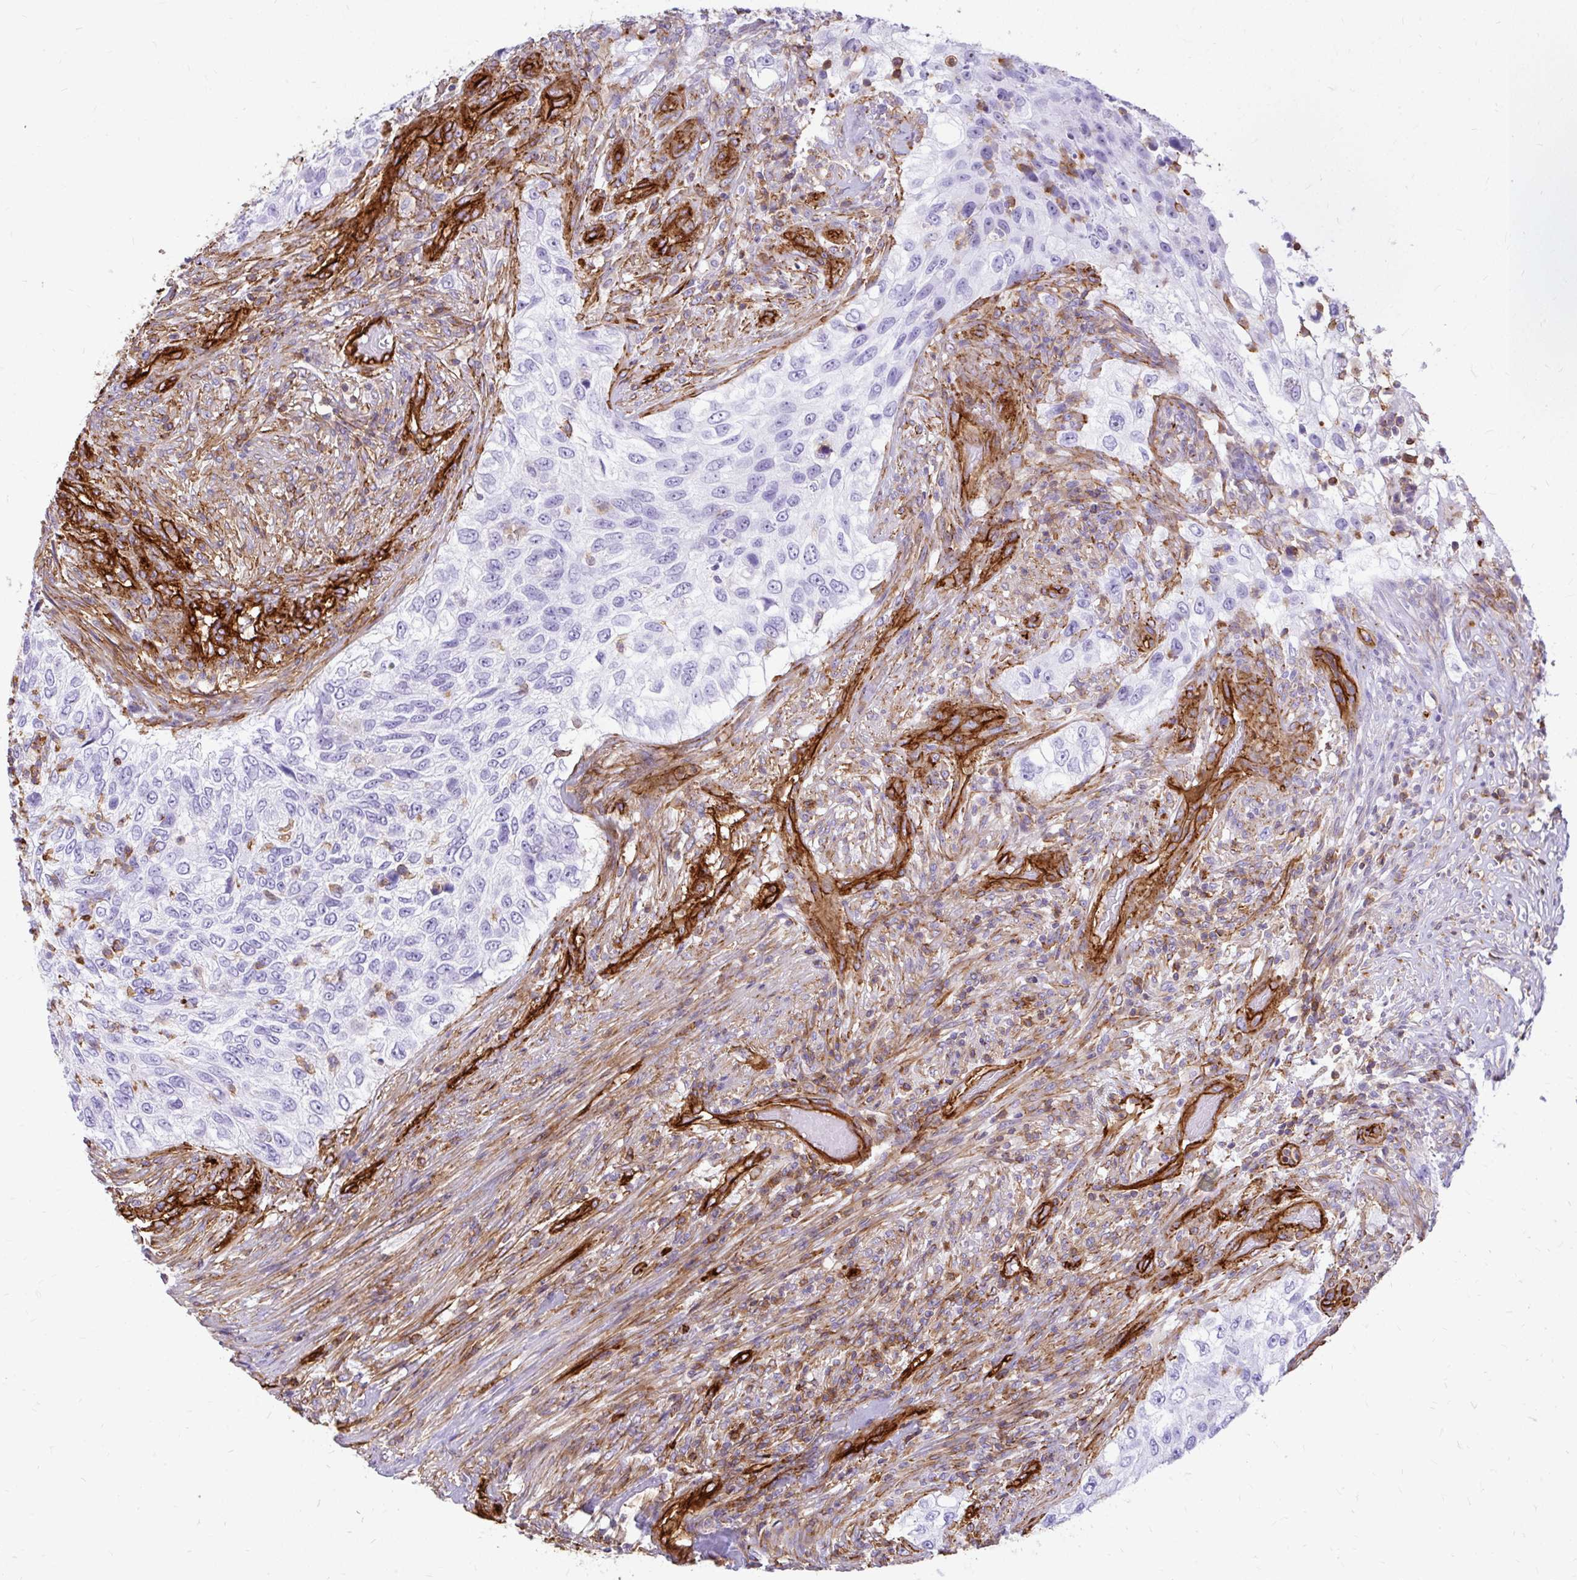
{"staining": {"intensity": "negative", "quantity": "none", "location": "none"}, "tissue": "urothelial cancer", "cell_type": "Tumor cells", "image_type": "cancer", "snomed": [{"axis": "morphology", "description": "Urothelial carcinoma, High grade"}, {"axis": "topography", "description": "Urinary bladder"}], "caption": "Urothelial carcinoma (high-grade) was stained to show a protein in brown. There is no significant positivity in tumor cells.", "gene": "MAP1LC3B", "patient": {"sex": "female", "age": 60}}